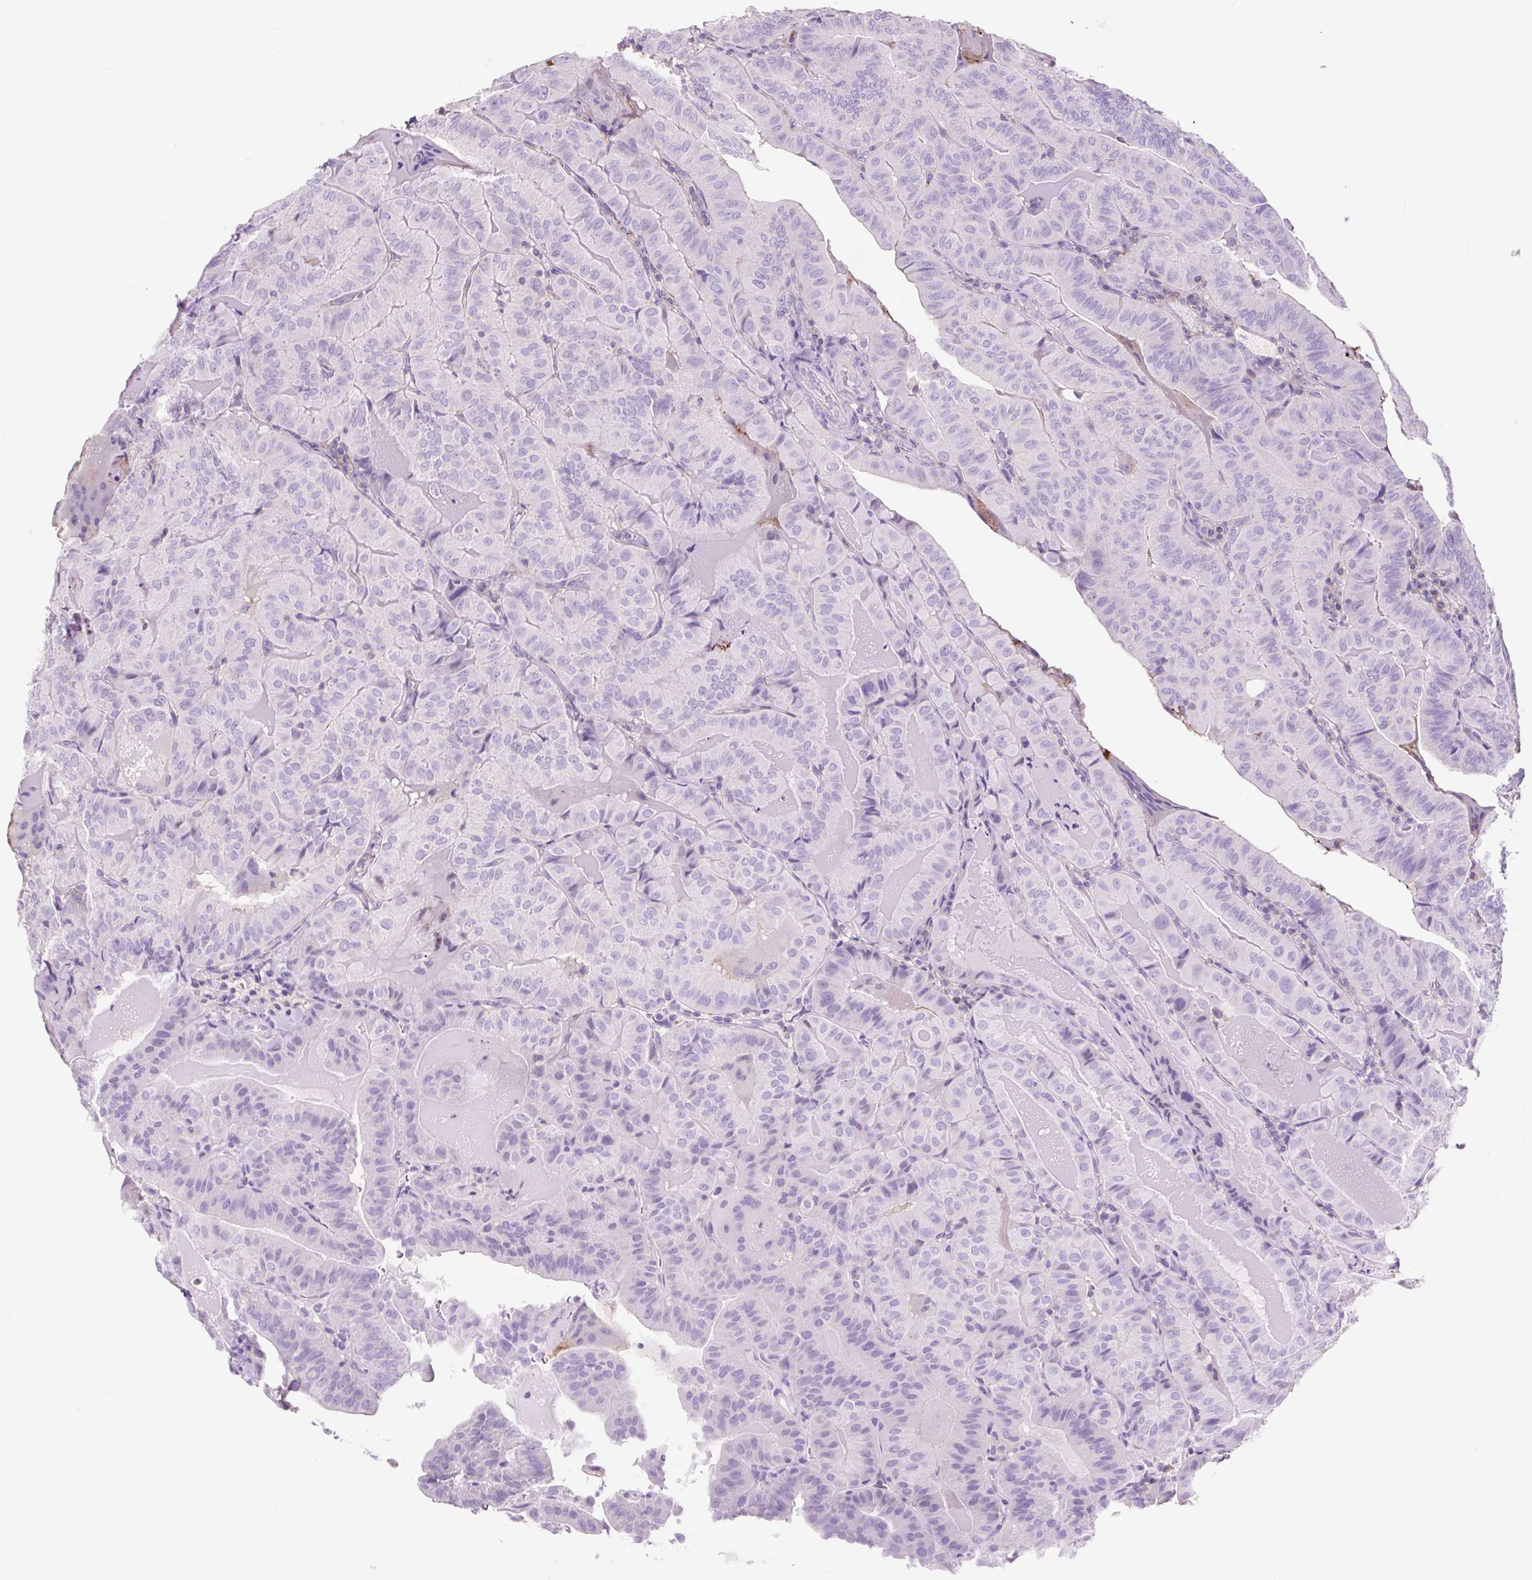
{"staining": {"intensity": "negative", "quantity": "none", "location": "none"}, "tissue": "thyroid cancer", "cell_type": "Tumor cells", "image_type": "cancer", "snomed": [{"axis": "morphology", "description": "Papillary adenocarcinoma, NOS"}, {"axis": "topography", "description": "Thyroid gland"}], "caption": "Thyroid papillary adenocarcinoma was stained to show a protein in brown. There is no significant staining in tumor cells.", "gene": "OR10A7", "patient": {"sex": "female", "age": 68}}